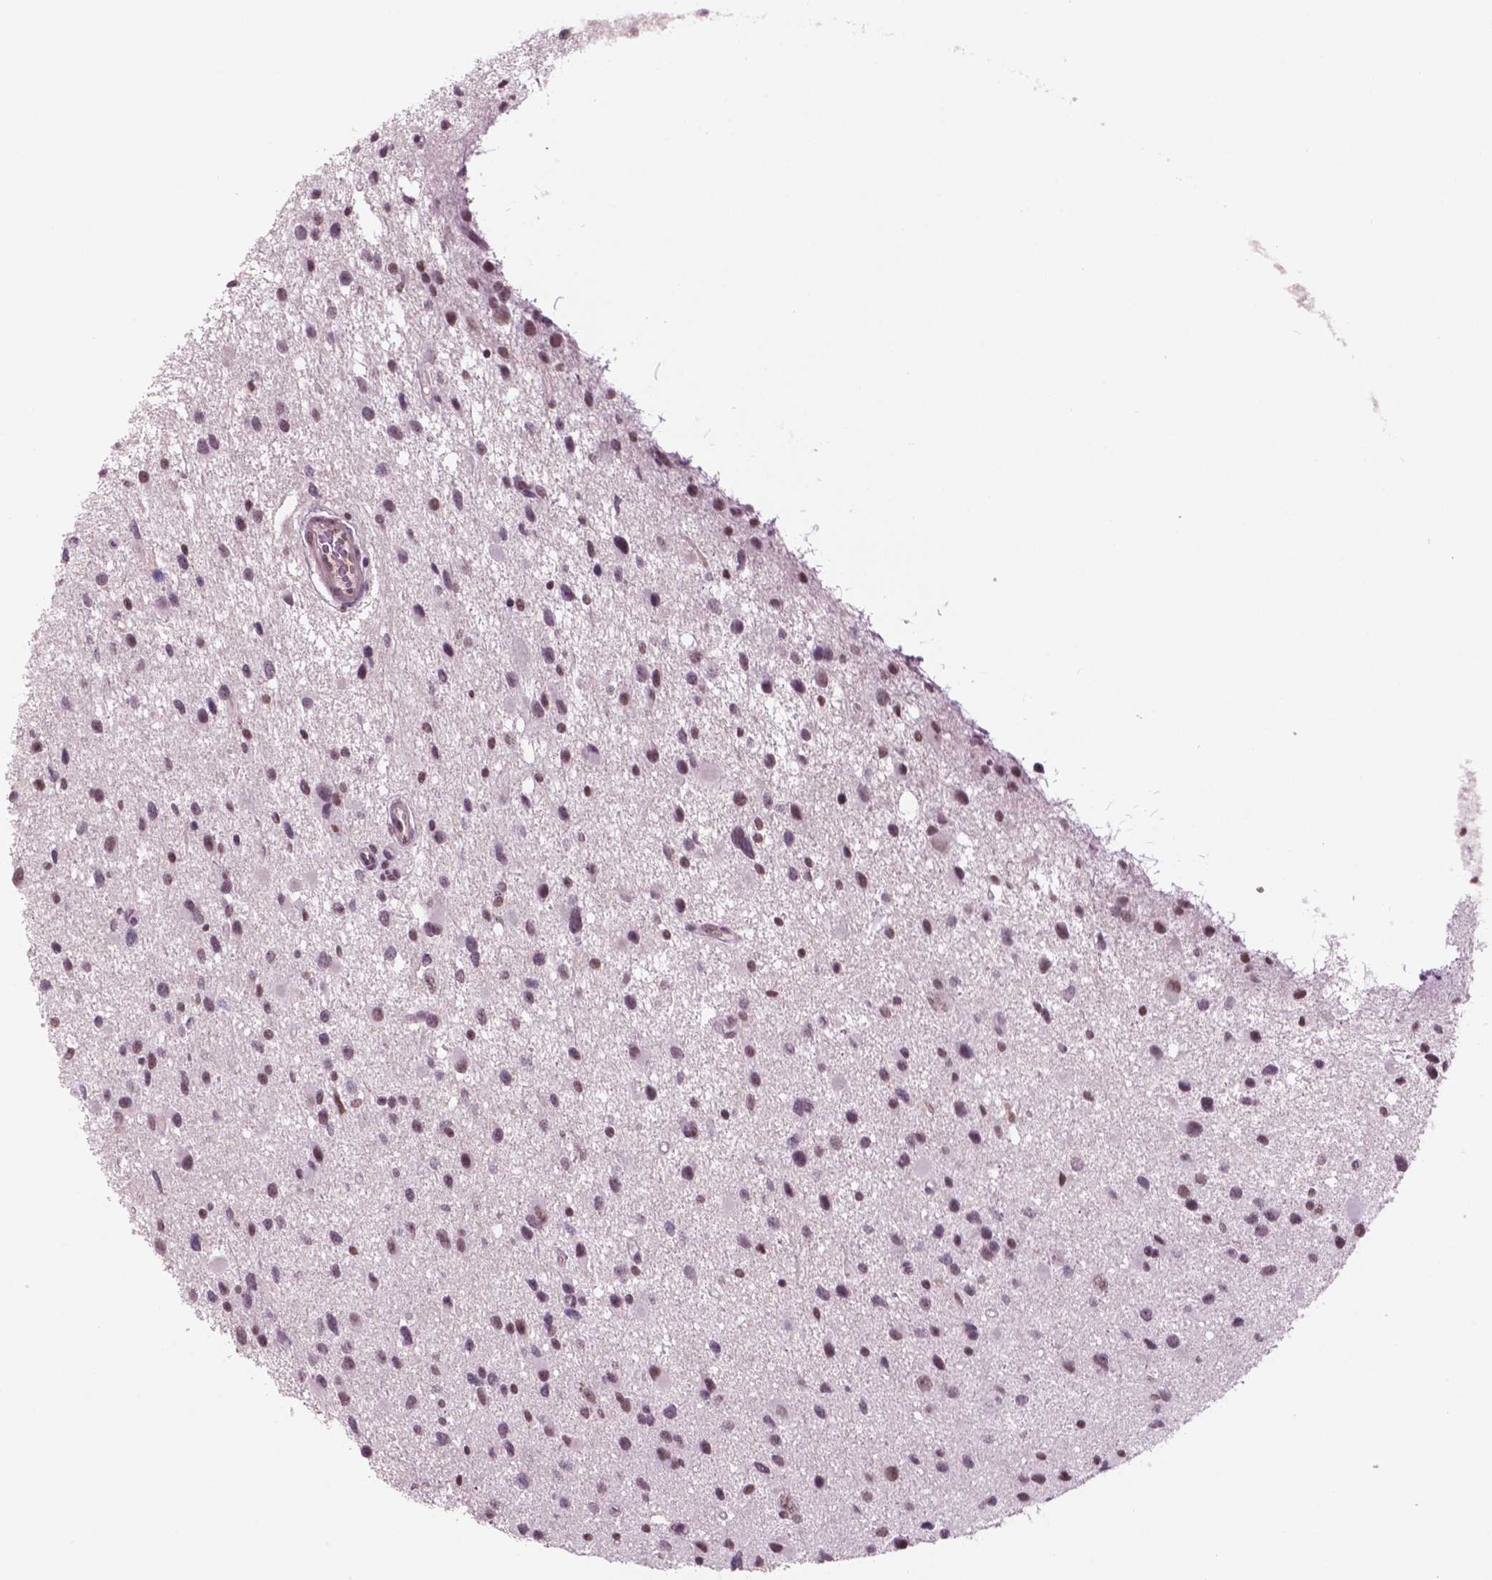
{"staining": {"intensity": "moderate", "quantity": ">75%", "location": "nuclear"}, "tissue": "glioma", "cell_type": "Tumor cells", "image_type": "cancer", "snomed": [{"axis": "morphology", "description": "Glioma, malignant, Low grade"}, {"axis": "topography", "description": "Brain"}], "caption": "About >75% of tumor cells in glioma reveal moderate nuclear protein staining as visualized by brown immunohistochemical staining.", "gene": "CTR9", "patient": {"sex": "female", "age": 32}}